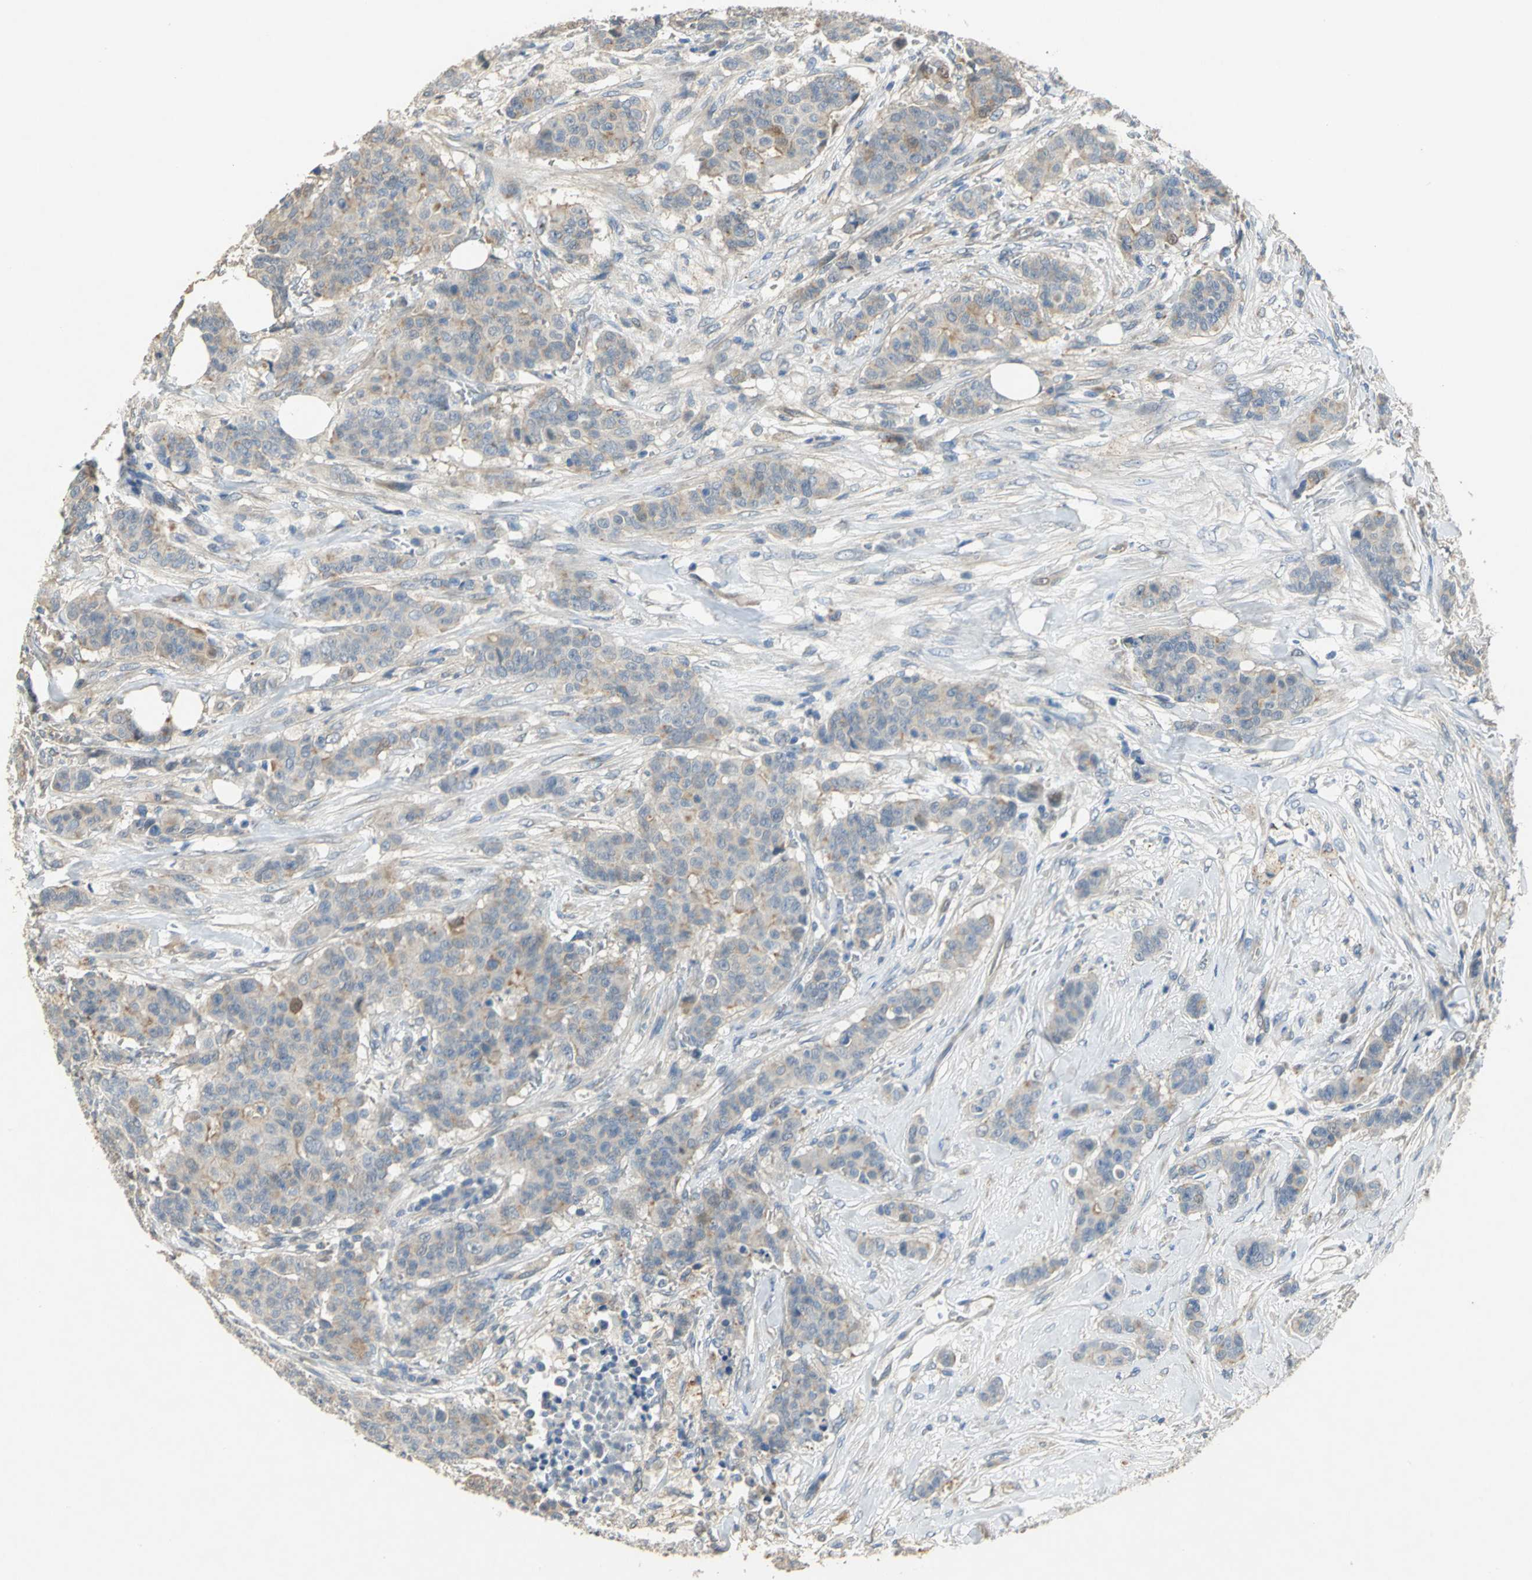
{"staining": {"intensity": "weak", "quantity": "25%-75%", "location": "cytoplasmic/membranous"}, "tissue": "breast cancer", "cell_type": "Tumor cells", "image_type": "cancer", "snomed": [{"axis": "morphology", "description": "Duct carcinoma"}, {"axis": "topography", "description": "Breast"}], "caption": "Brown immunohistochemical staining in human infiltrating ductal carcinoma (breast) reveals weak cytoplasmic/membranous expression in approximately 25%-75% of tumor cells.", "gene": "IL17RB", "patient": {"sex": "female", "age": 40}}